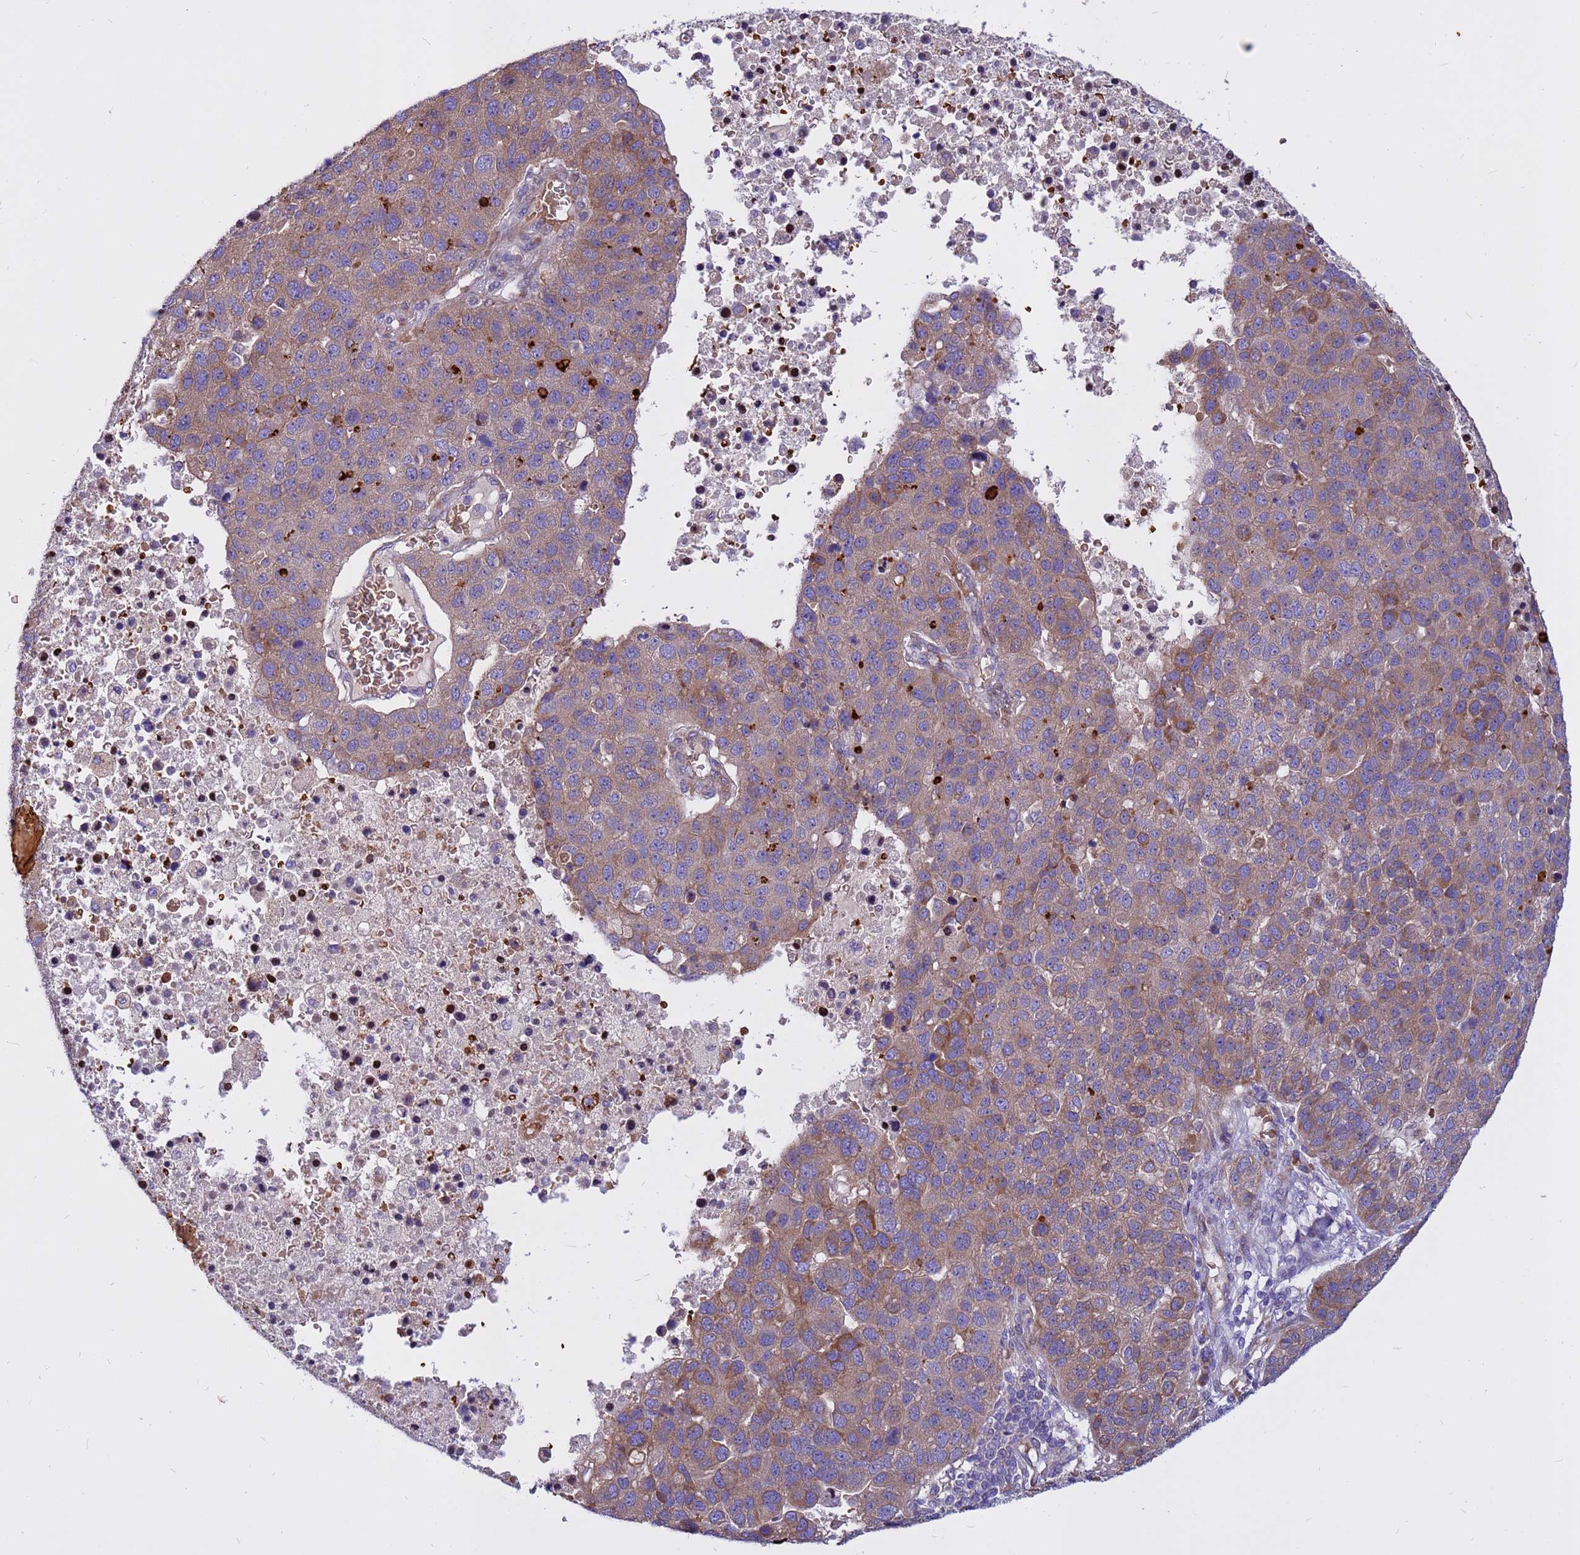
{"staining": {"intensity": "moderate", "quantity": "<25%", "location": "cytoplasmic/membranous"}, "tissue": "pancreatic cancer", "cell_type": "Tumor cells", "image_type": "cancer", "snomed": [{"axis": "morphology", "description": "Adenocarcinoma, NOS"}, {"axis": "topography", "description": "Pancreas"}], "caption": "The immunohistochemical stain labels moderate cytoplasmic/membranous staining in tumor cells of pancreatic adenocarcinoma tissue.", "gene": "ZNF669", "patient": {"sex": "female", "age": 61}}